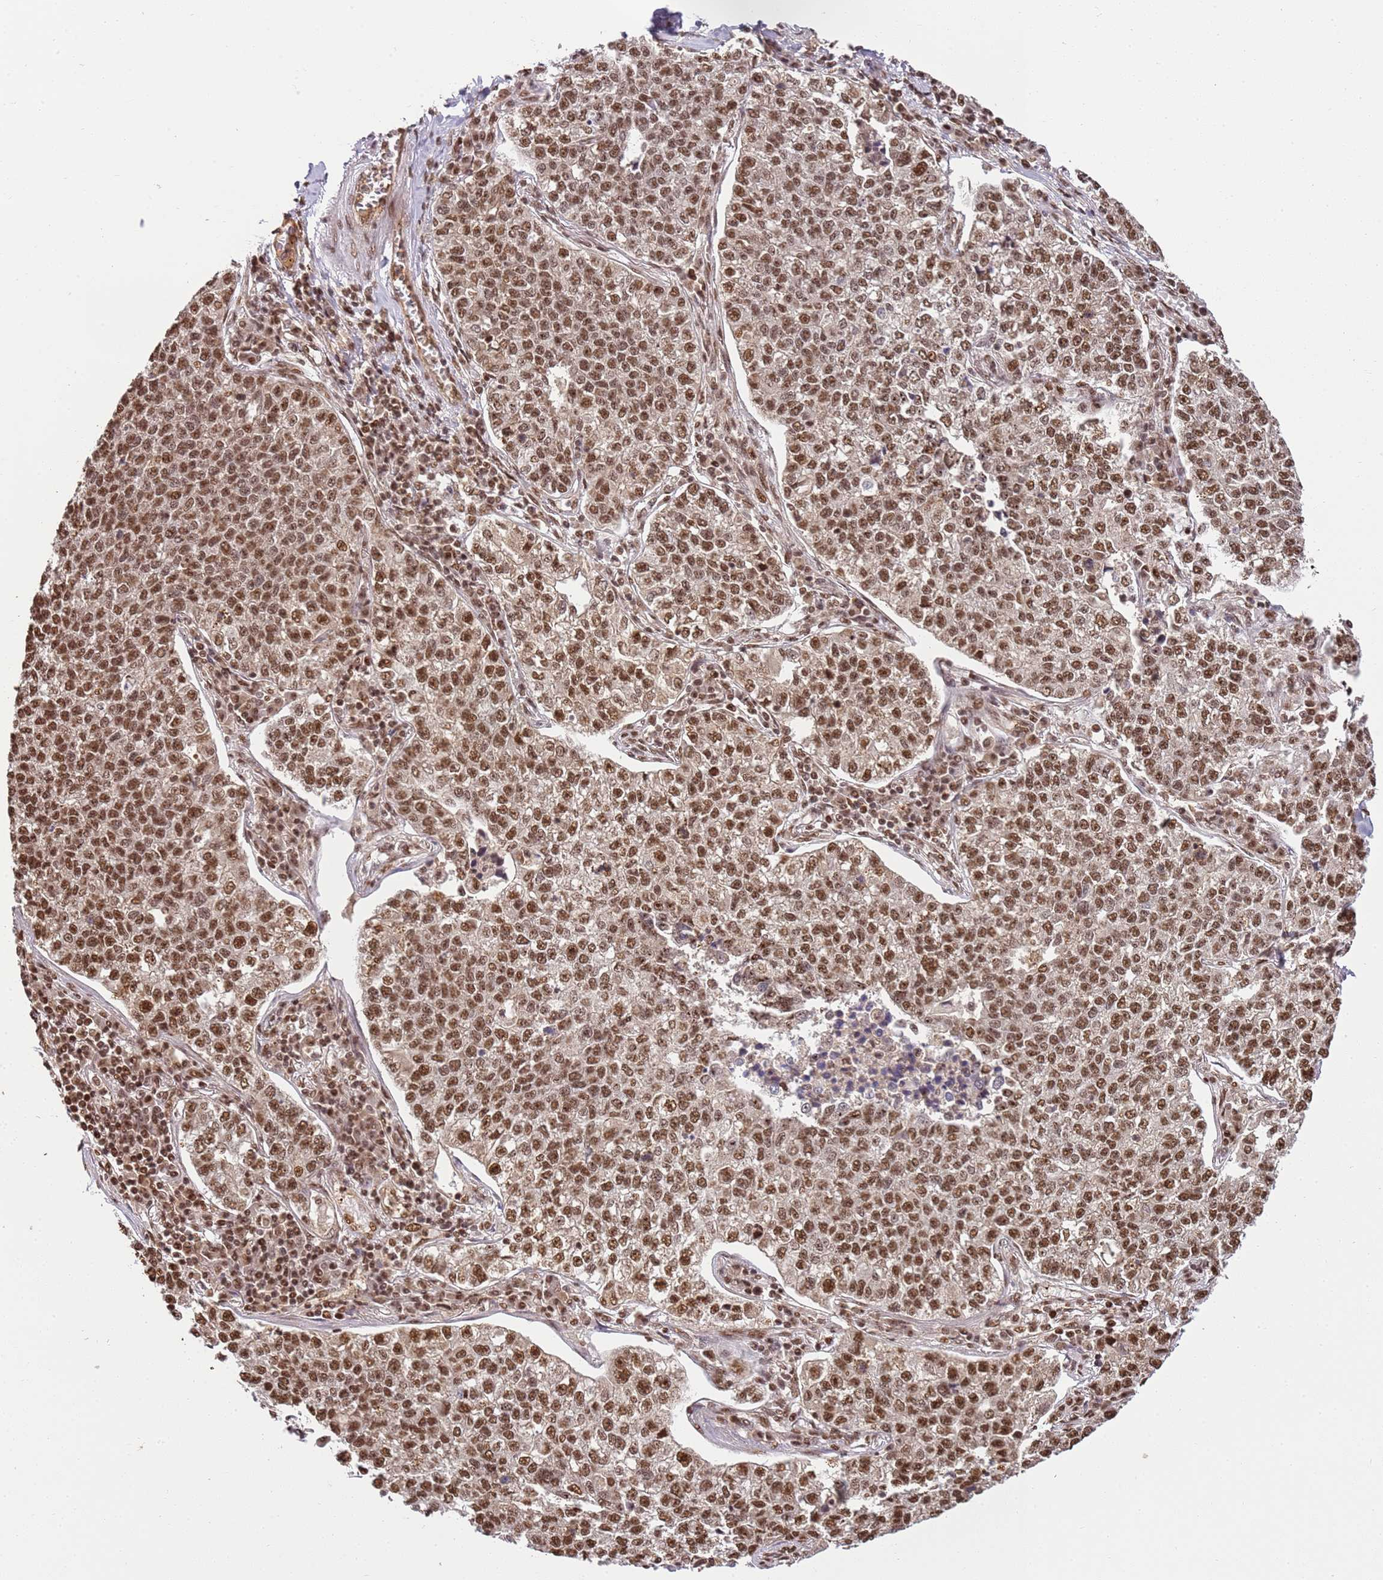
{"staining": {"intensity": "moderate", "quantity": ">75%", "location": "nuclear"}, "tissue": "lung cancer", "cell_type": "Tumor cells", "image_type": "cancer", "snomed": [{"axis": "morphology", "description": "Adenocarcinoma, NOS"}, {"axis": "topography", "description": "Lung"}], "caption": "High-magnification brightfield microscopy of lung adenocarcinoma stained with DAB (3,3'-diaminobenzidine) (brown) and counterstained with hematoxylin (blue). tumor cells exhibit moderate nuclear expression is present in approximately>75% of cells. Nuclei are stained in blue.", "gene": "ZBTB12", "patient": {"sex": "male", "age": 49}}